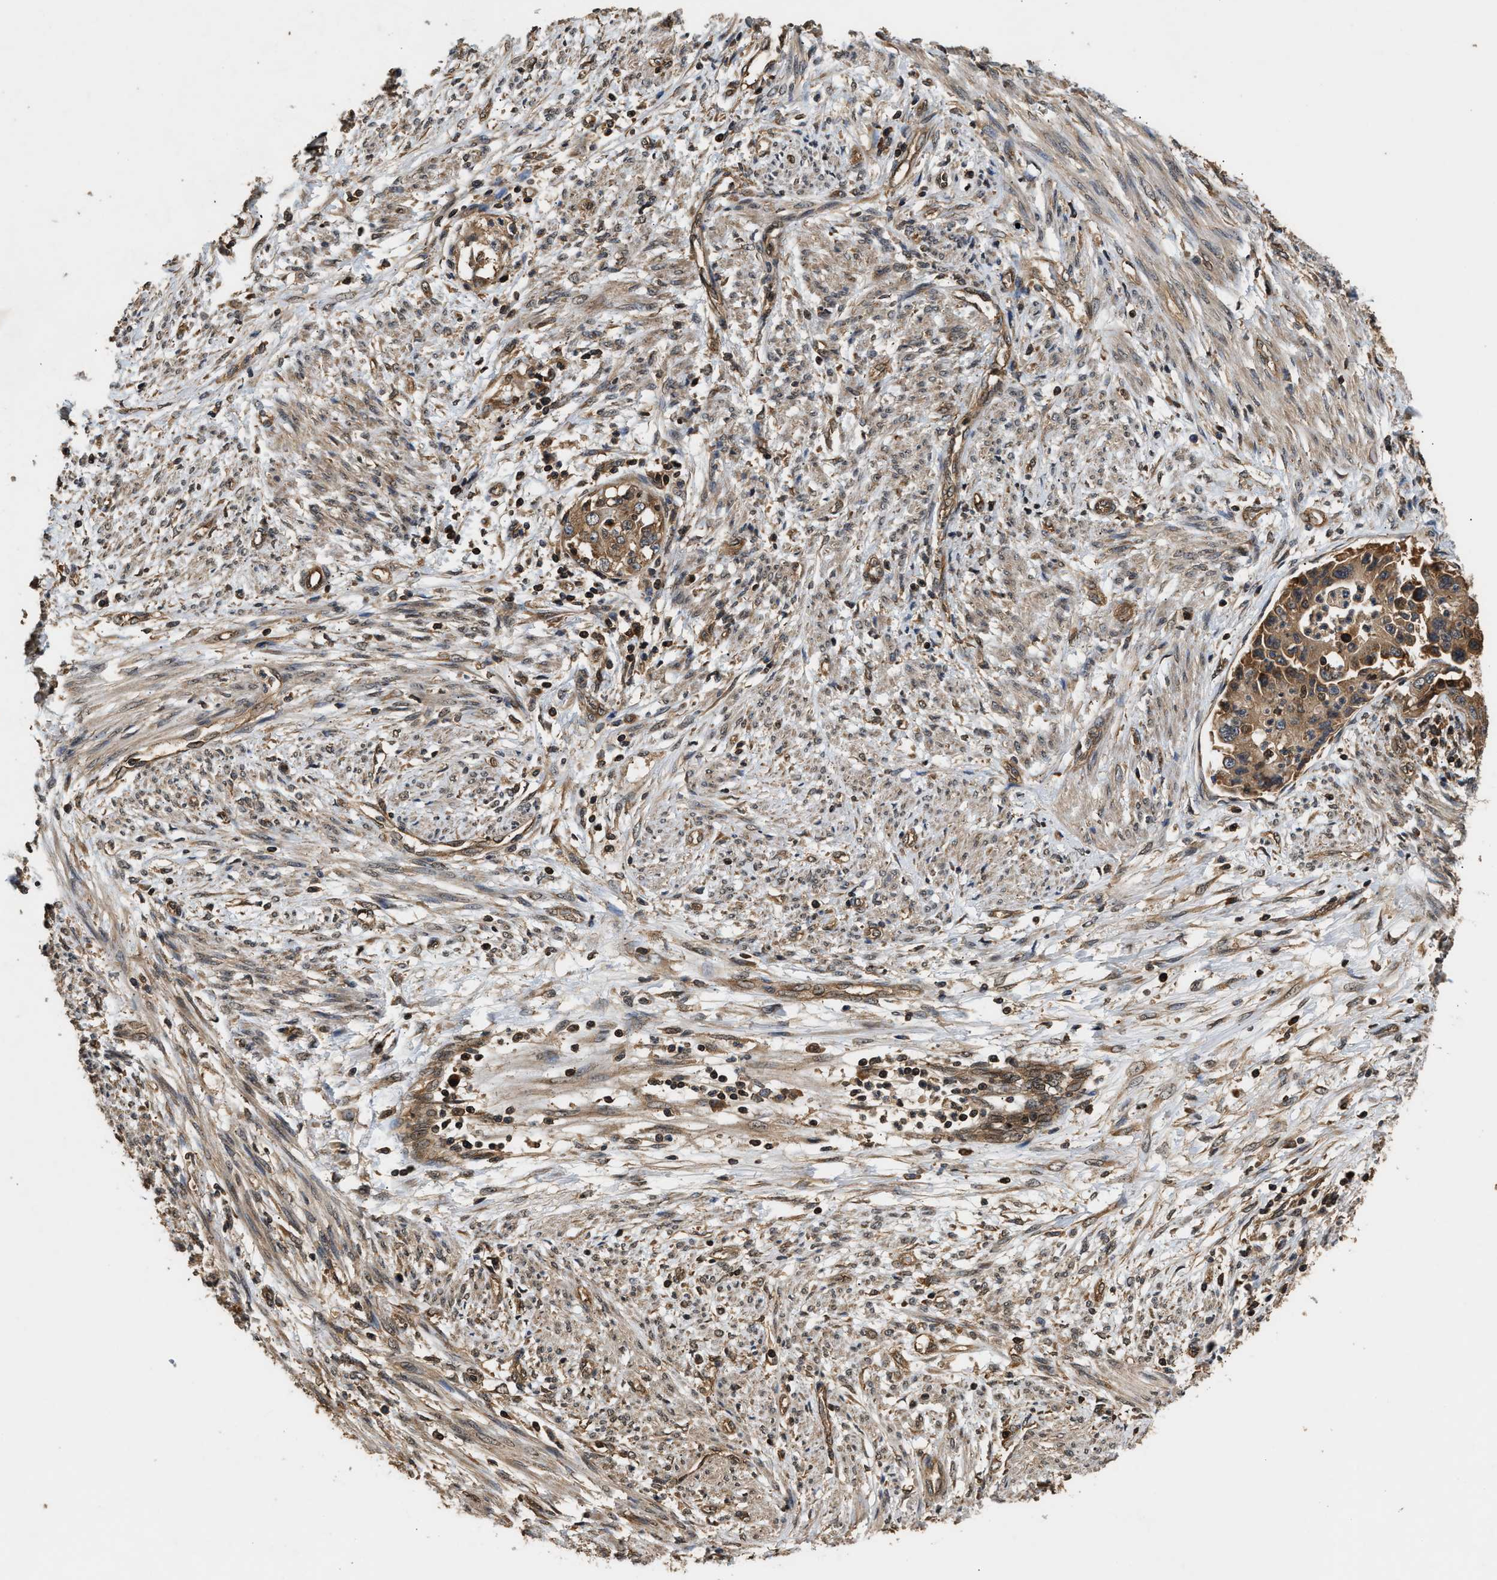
{"staining": {"intensity": "moderate", "quantity": ">75%", "location": "cytoplasmic/membranous"}, "tissue": "endometrial cancer", "cell_type": "Tumor cells", "image_type": "cancer", "snomed": [{"axis": "morphology", "description": "Adenocarcinoma, NOS"}, {"axis": "topography", "description": "Endometrium"}], "caption": "Protein staining reveals moderate cytoplasmic/membranous positivity in approximately >75% of tumor cells in adenocarcinoma (endometrial). Using DAB (3,3'-diaminobenzidine) (brown) and hematoxylin (blue) stains, captured at high magnification using brightfield microscopy.", "gene": "DNAJC2", "patient": {"sex": "female", "age": 85}}